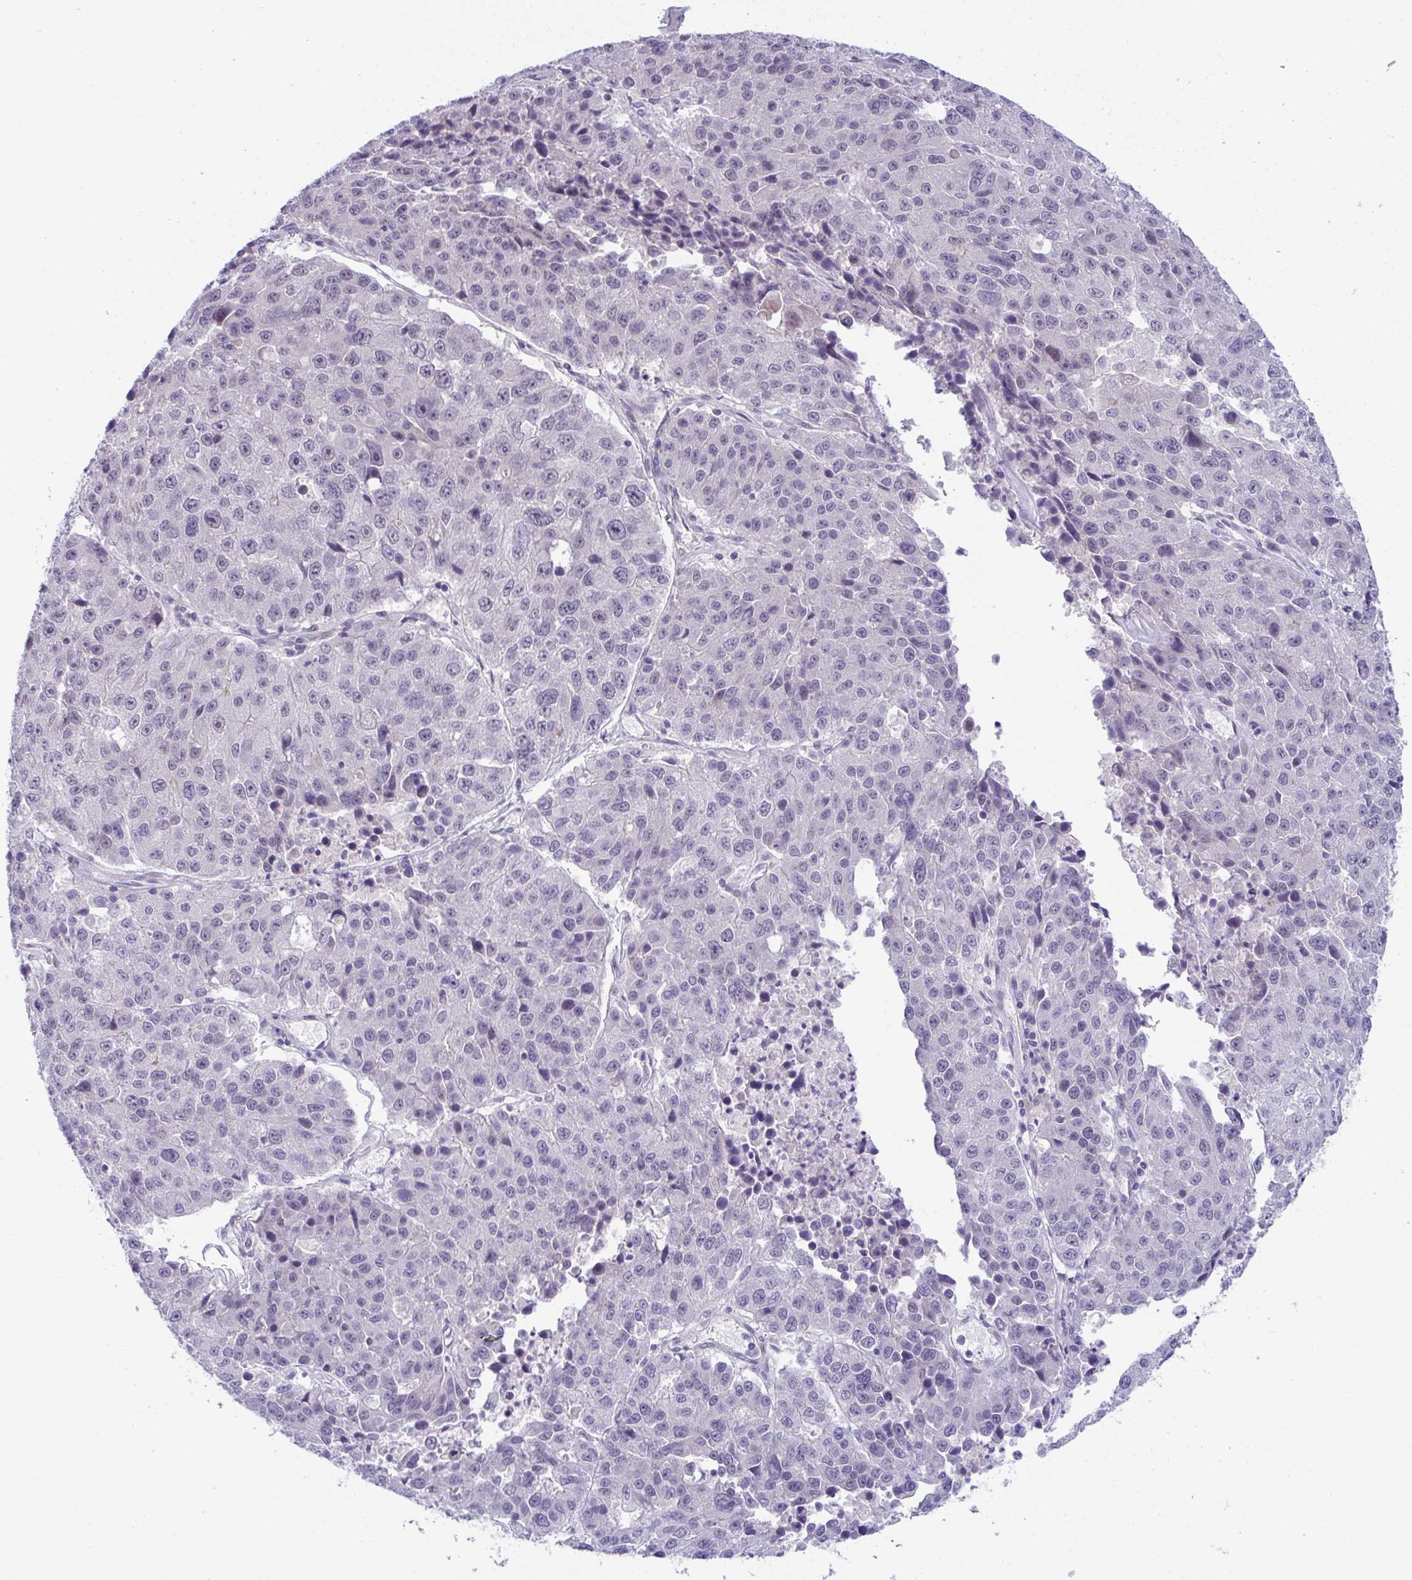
{"staining": {"intensity": "negative", "quantity": "none", "location": "none"}, "tissue": "stomach cancer", "cell_type": "Tumor cells", "image_type": "cancer", "snomed": [{"axis": "morphology", "description": "Adenocarcinoma, NOS"}, {"axis": "topography", "description": "Stomach"}], "caption": "Tumor cells are negative for brown protein staining in stomach adenocarcinoma.", "gene": "USP35", "patient": {"sex": "male", "age": 71}}